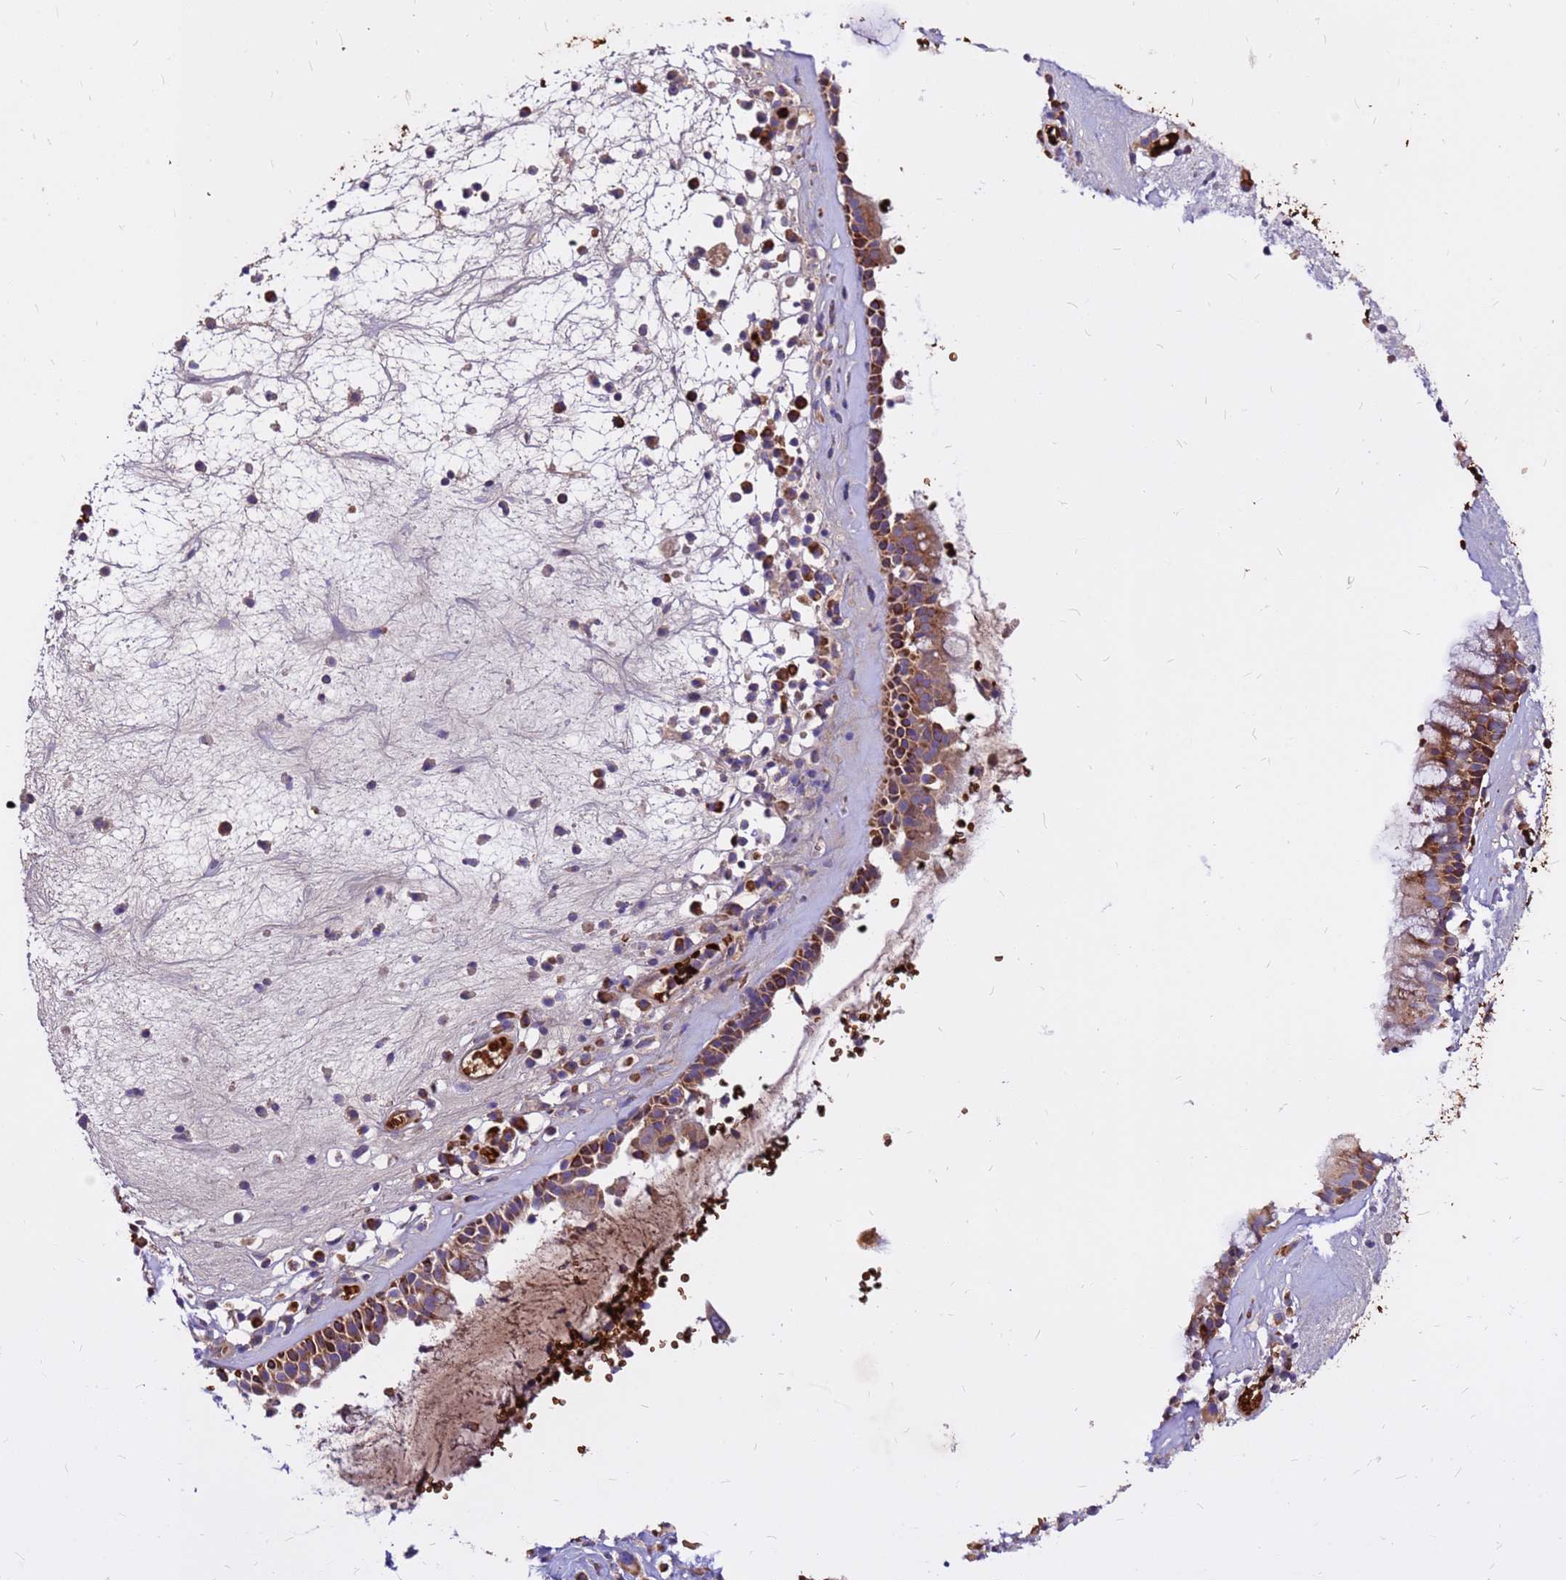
{"staining": {"intensity": "moderate", "quantity": ">75%", "location": "cytoplasmic/membranous"}, "tissue": "nasopharynx", "cell_type": "Respiratory epithelial cells", "image_type": "normal", "snomed": [{"axis": "morphology", "description": "Normal tissue, NOS"}, {"axis": "morphology", "description": "Inflammation, NOS"}, {"axis": "topography", "description": "Nasopharynx"}], "caption": "The image exhibits staining of unremarkable nasopharynx, revealing moderate cytoplasmic/membranous protein positivity (brown color) within respiratory epithelial cells. Using DAB (3,3'-diaminobenzidine) (brown) and hematoxylin (blue) stains, captured at high magnification using brightfield microscopy.", "gene": "ZNF669", "patient": {"sex": "male", "age": 70}}